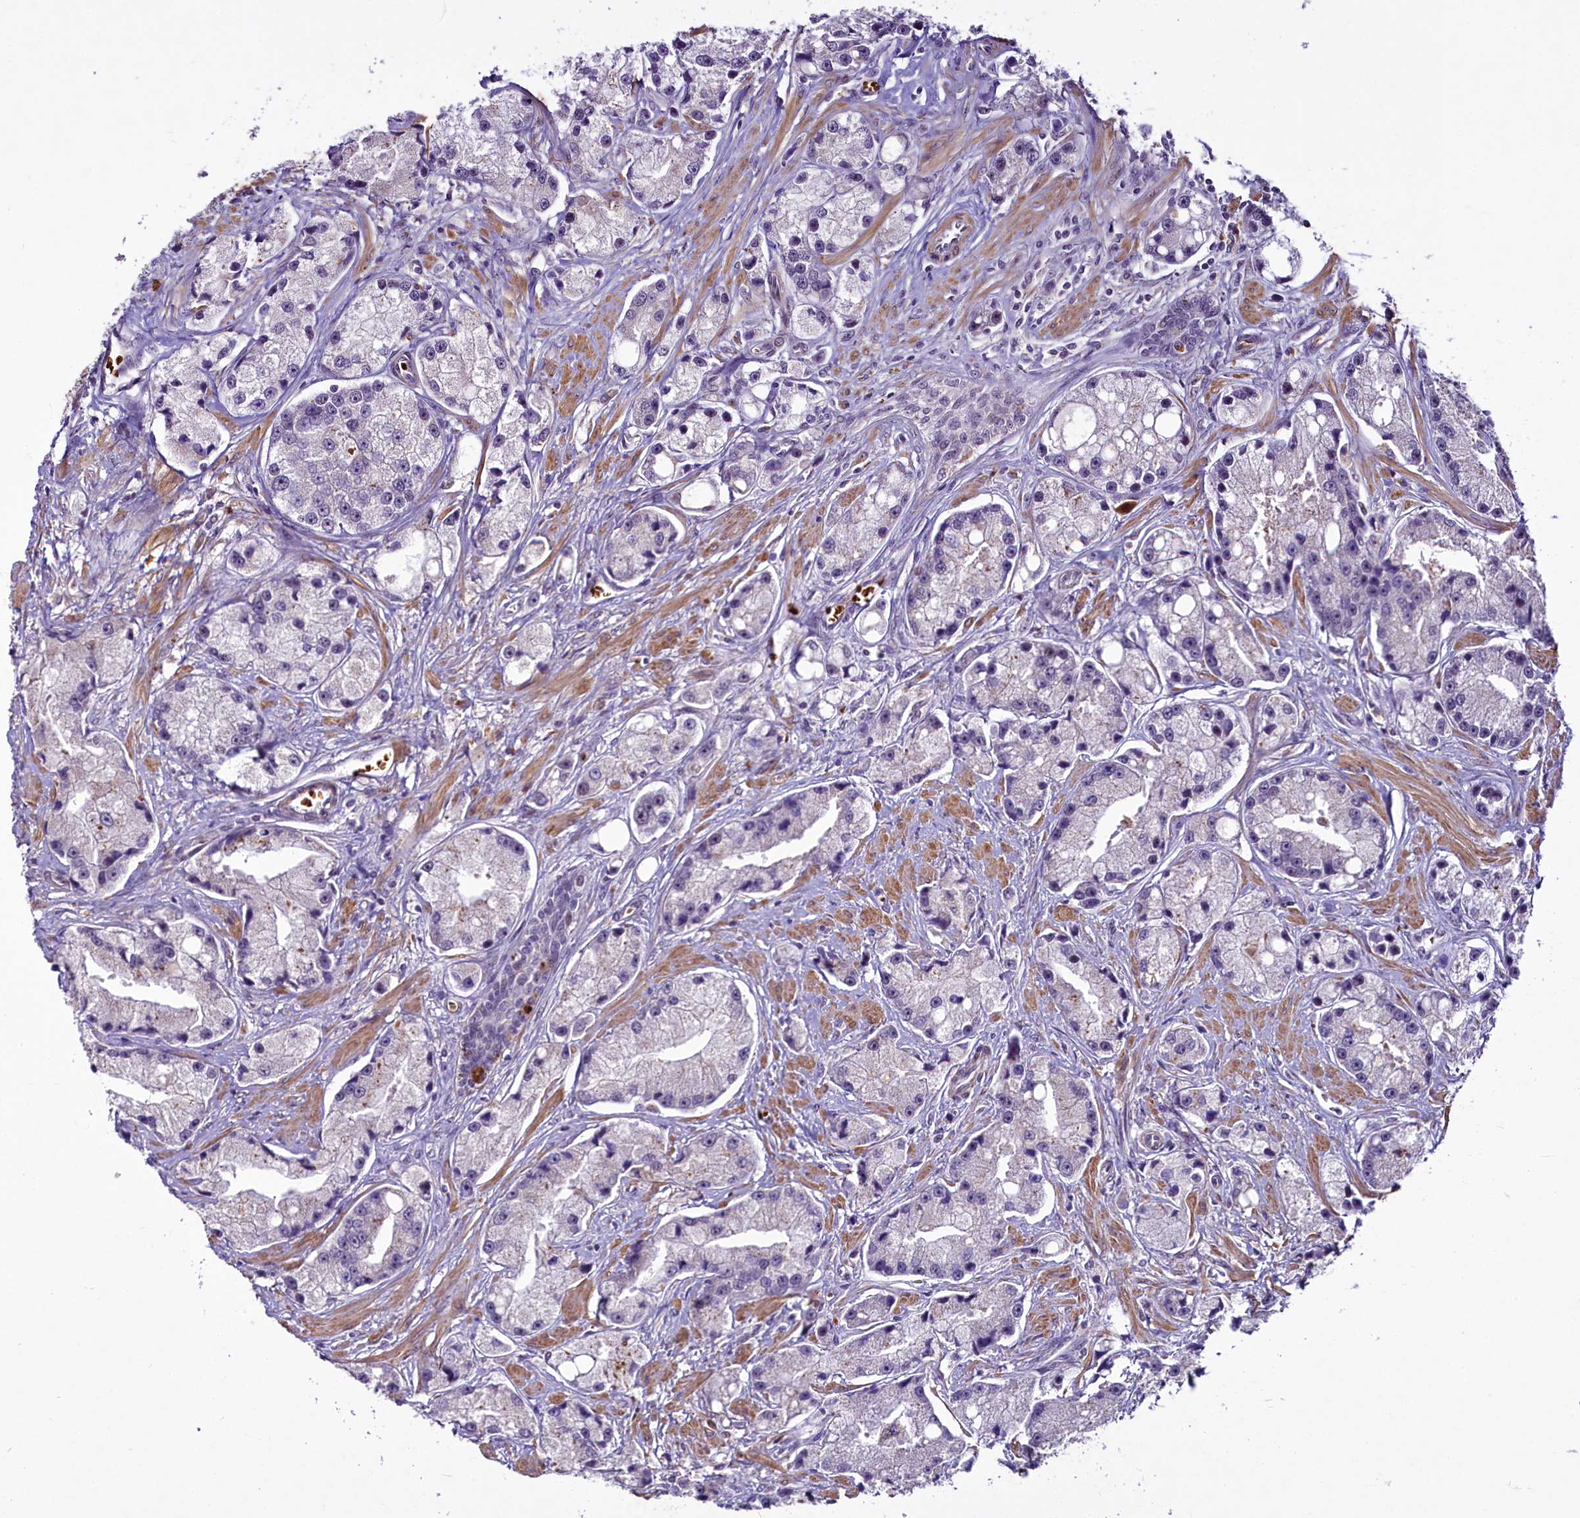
{"staining": {"intensity": "negative", "quantity": "none", "location": "none"}, "tissue": "prostate cancer", "cell_type": "Tumor cells", "image_type": "cancer", "snomed": [{"axis": "morphology", "description": "Adenocarcinoma, High grade"}, {"axis": "topography", "description": "Prostate"}], "caption": "IHC image of neoplastic tissue: human high-grade adenocarcinoma (prostate) stained with DAB (3,3'-diaminobenzidine) shows no significant protein staining in tumor cells.", "gene": "SUSD3", "patient": {"sex": "male", "age": 74}}